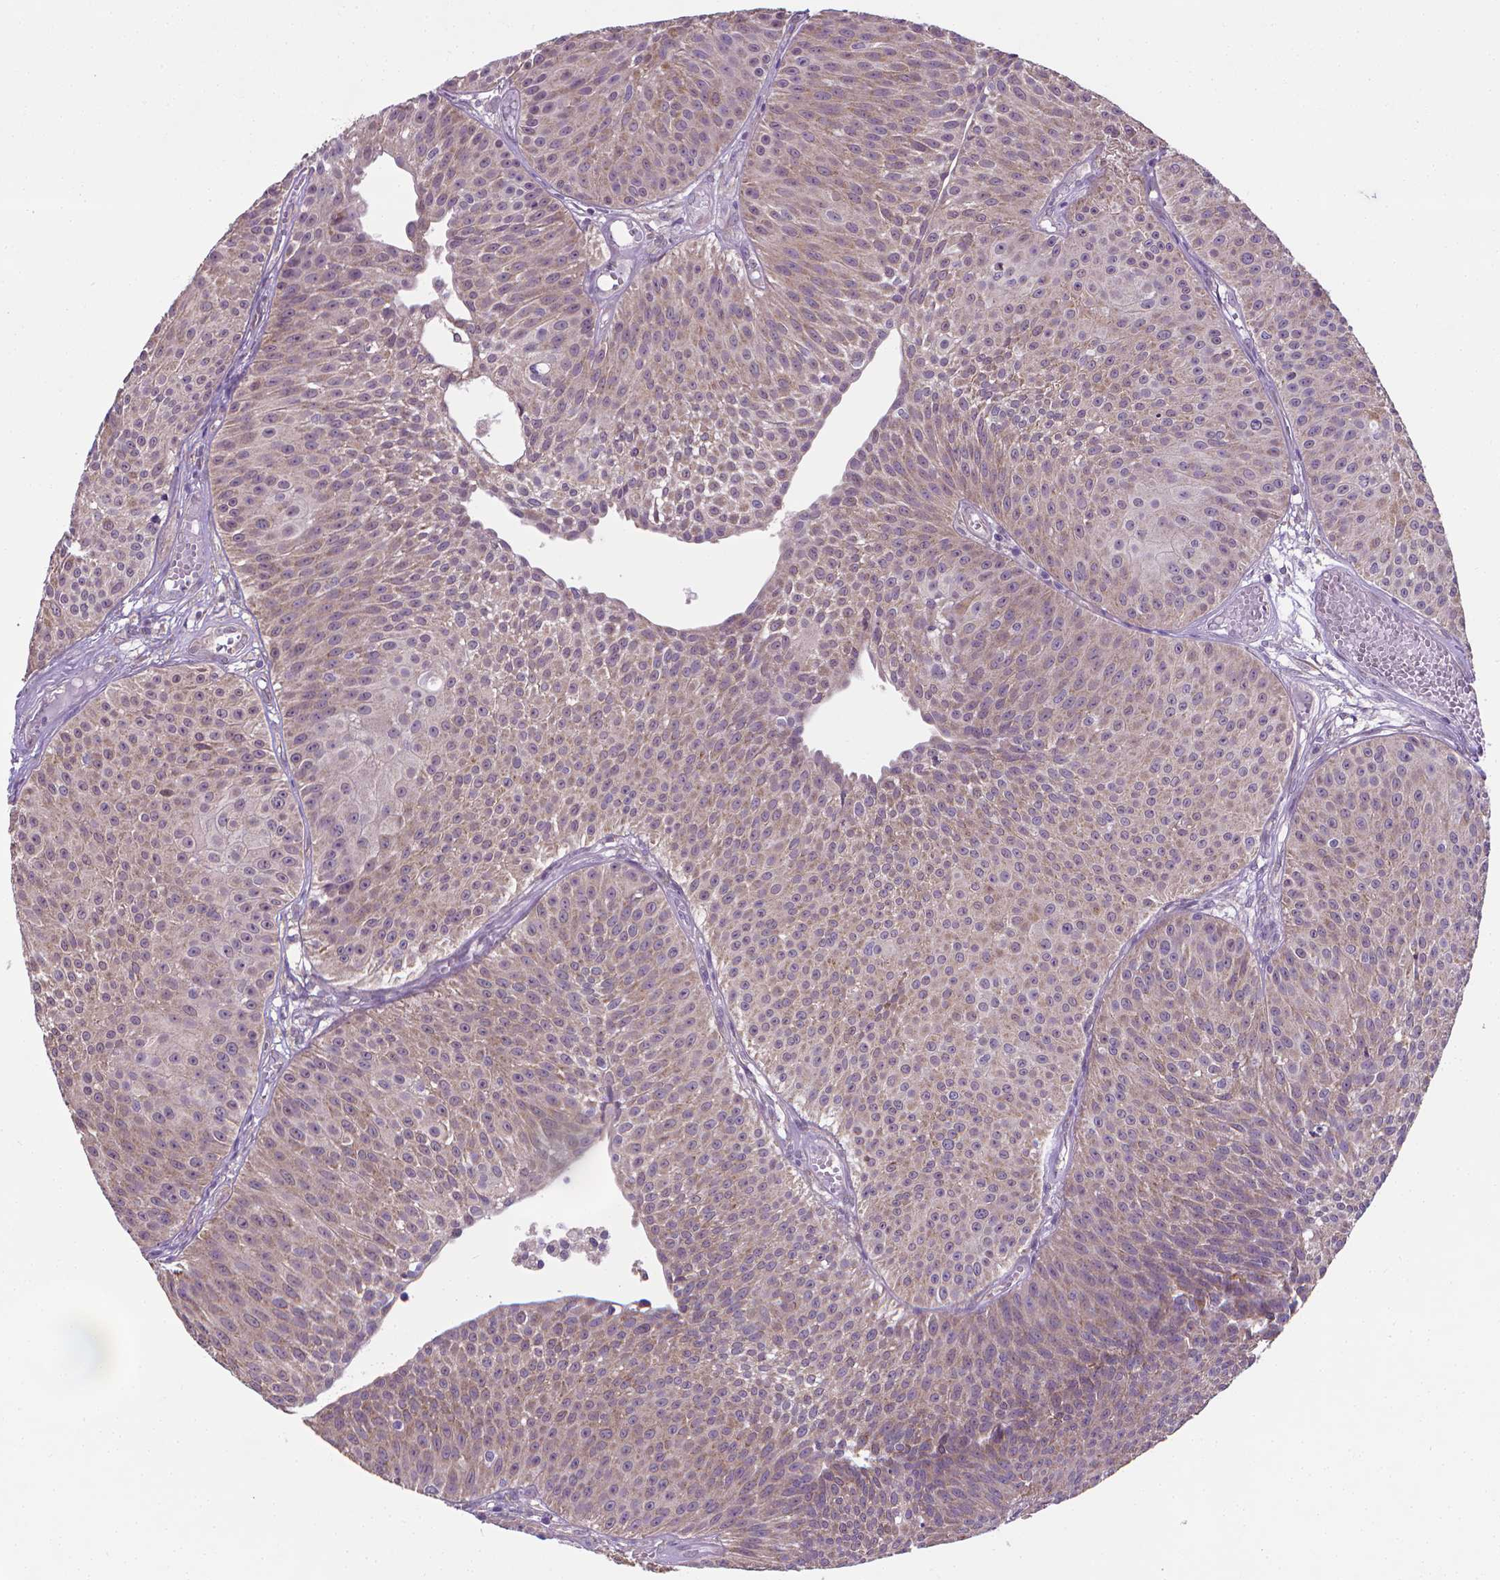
{"staining": {"intensity": "weak", "quantity": "25%-75%", "location": "cytoplasmic/membranous"}, "tissue": "urothelial cancer", "cell_type": "Tumor cells", "image_type": "cancer", "snomed": [{"axis": "morphology", "description": "Urothelial carcinoma, Low grade"}, {"axis": "topography", "description": "Urinary bladder"}], "caption": "Human low-grade urothelial carcinoma stained for a protein (brown) demonstrates weak cytoplasmic/membranous positive expression in about 25%-75% of tumor cells.", "gene": "GPR63", "patient": {"sex": "male", "age": 63}}